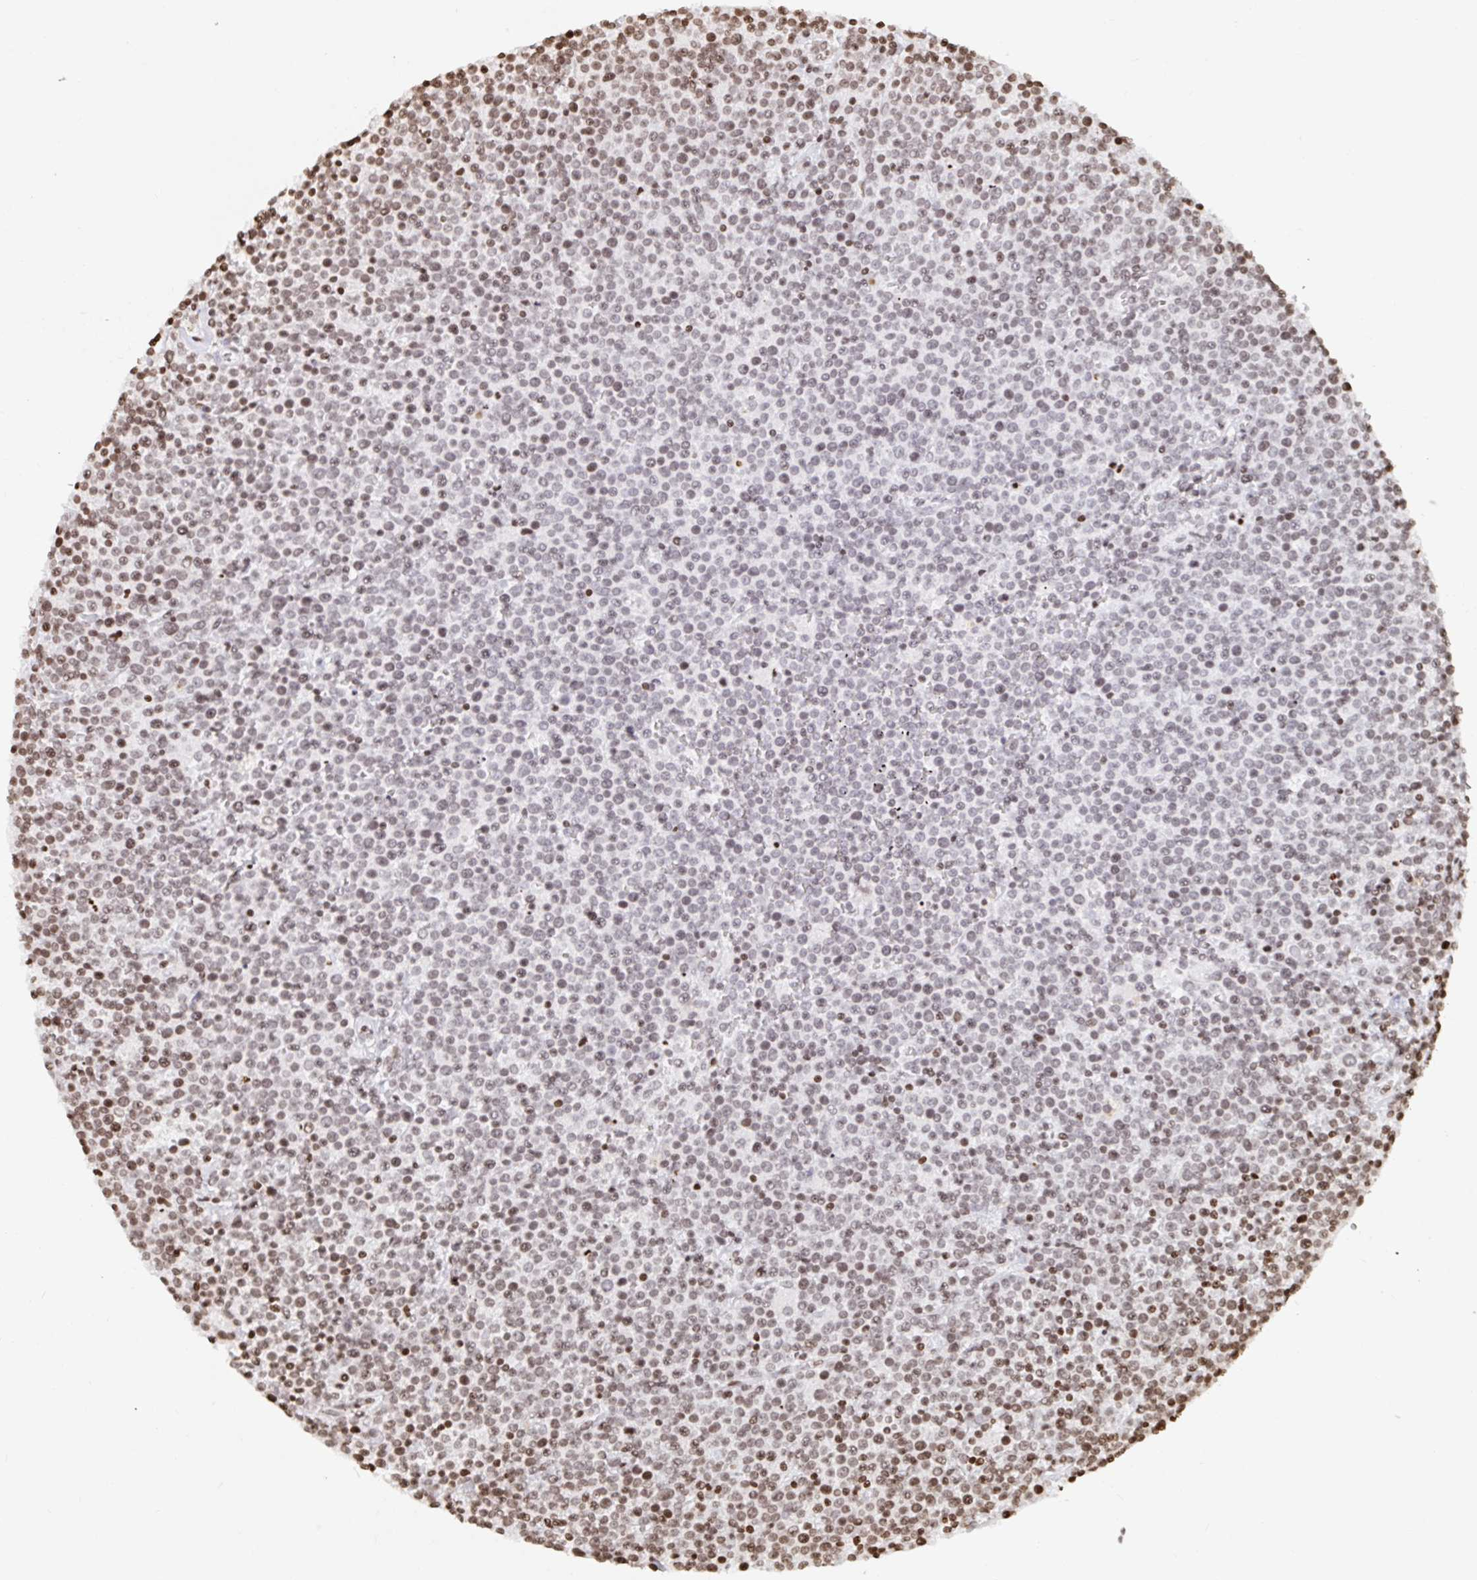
{"staining": {"intensity": "moderate", "quantity": "<25%", "location": "nuclear"}, "tissue": "lymphoma", "cell_type": "Tumor cells", "image_type": "cancer", "snomed": [{"axis": "morphology", "description": "Malignant lymphoma, non-Hodgkin's type, High grade"}, {"axis": "topography", "description": "Lymph node"}], "caption": "Immunohistochemical staining of lymphoma demonstrates low levels of moderate nuclear protein staining in approximately <25% of tumor cells. Immunohistochemistry (ihc) stains the protein in brown and the nuclei are stained blue.", "gene": "H2BC5", "patient": {"sex": "male", "age": 61}}